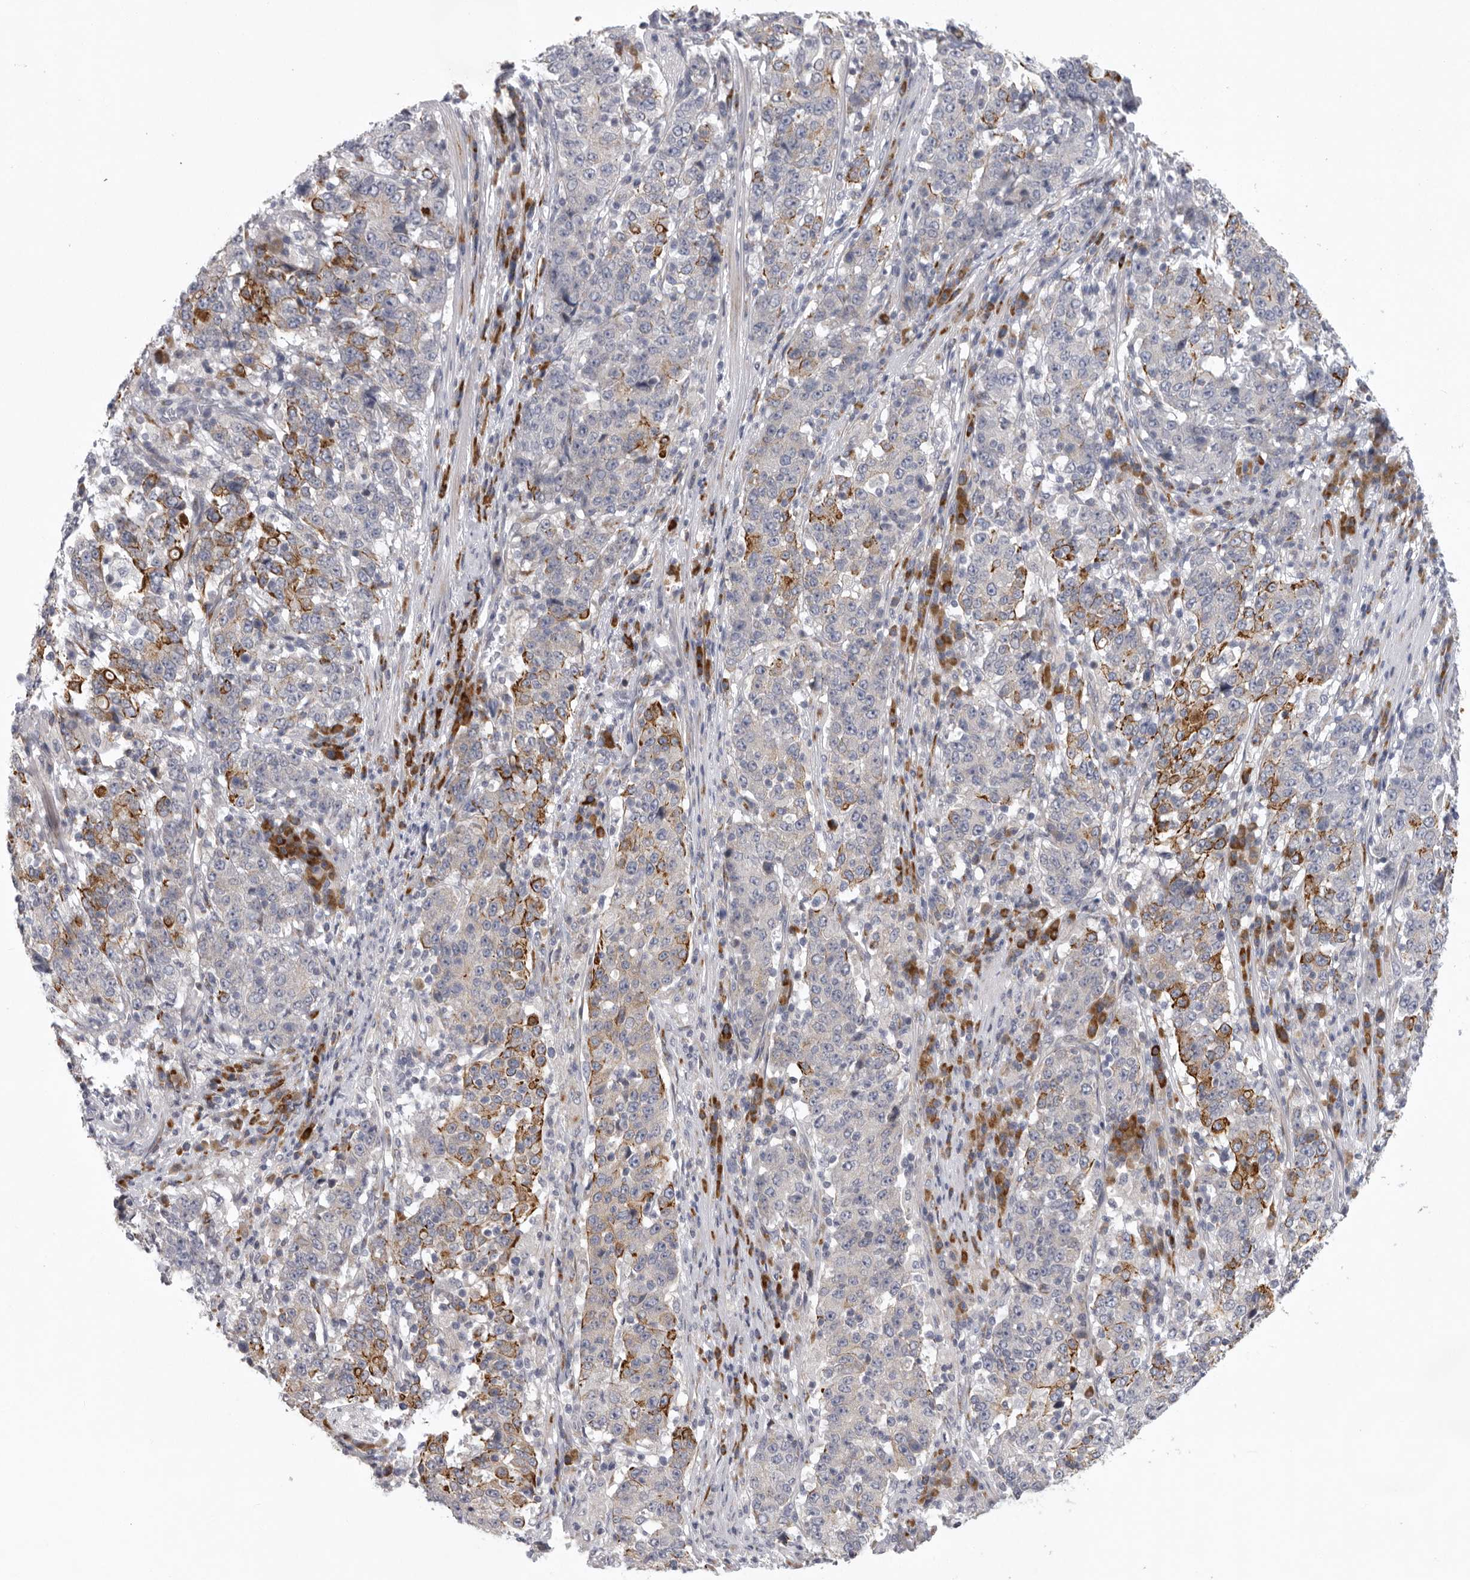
{"staining": {"intensity": "moderate", "quantity": "25%-75%", "location": "cytoplasmic/membranous"}, "tissue": "stomach cancer", "cell_type": "Tumor cells", "image_type": "cancer", "snomed": [{"axis": "morphology", "description": "Adenocarcinoma, NOS"}, {"axis": "topography", "description": "Stomach"}], "caption": "The immunohistochemical stain shows moderate cytoplasmic/membranous expression in tumor cells of adenocarcinoma (stomach) tissue.", "gene": "USP24", "patient": {"sex": "male", "age": 59}}